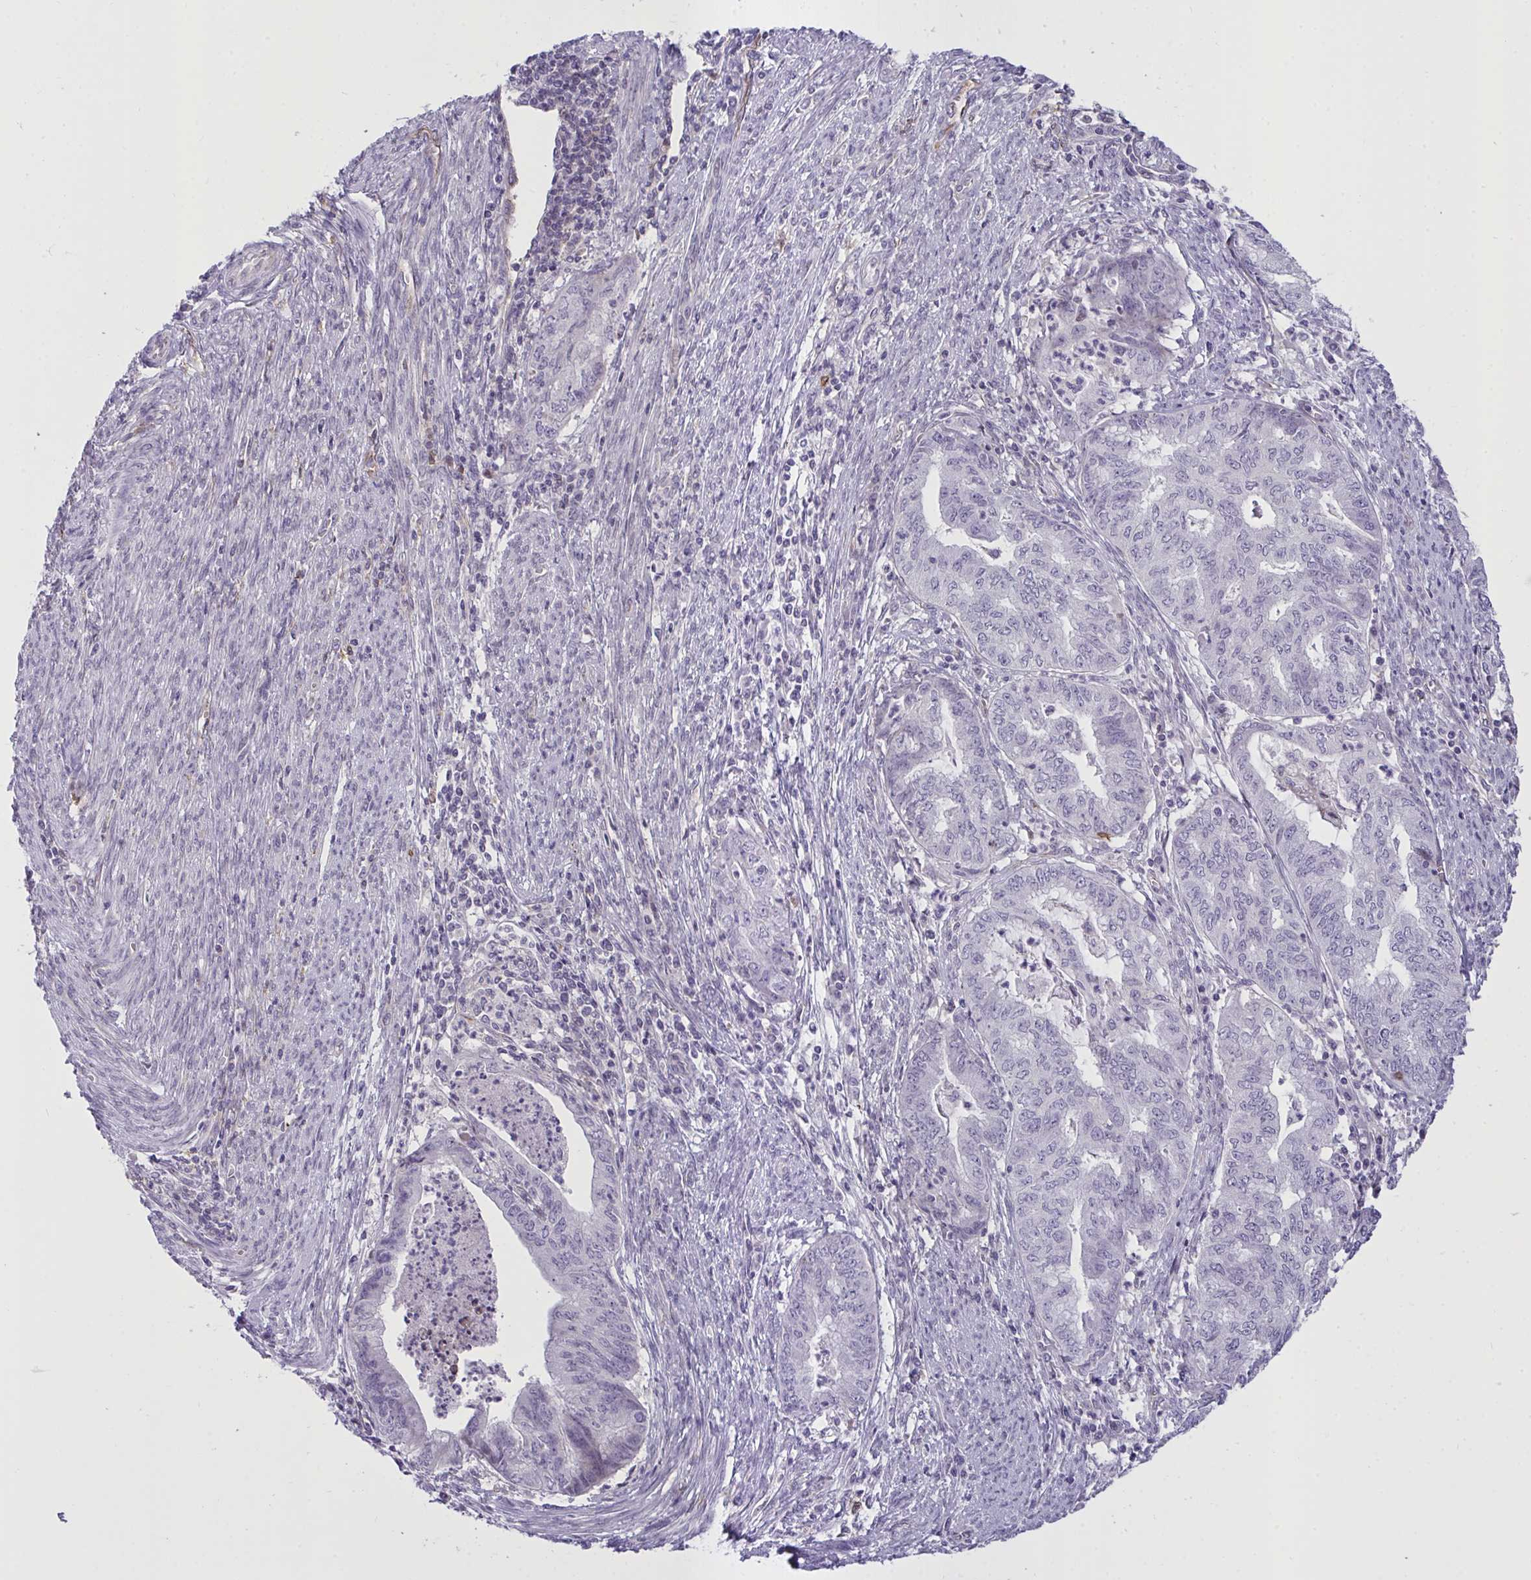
{"staining": {"intensity": "negative", "quantity": "none", "location": "none"}, "tissue": "endometrial cancer", "cell_type": "Tumor cells", "image_type": "cancer", "snomed": [{"axis": "morphology", "description": "Adenocarcinoma, NOS"}, {"axis": "topography", "description": "Endometrium"}], "caption": "A high-resolution image shows immunohistochemistry (IHC) staining of adenocarcinoma (endometrial), which exhibits no significant staining in tumor cells.", "gene": "SEMA6B", "patient": {"sex": "female", "age": 79}}